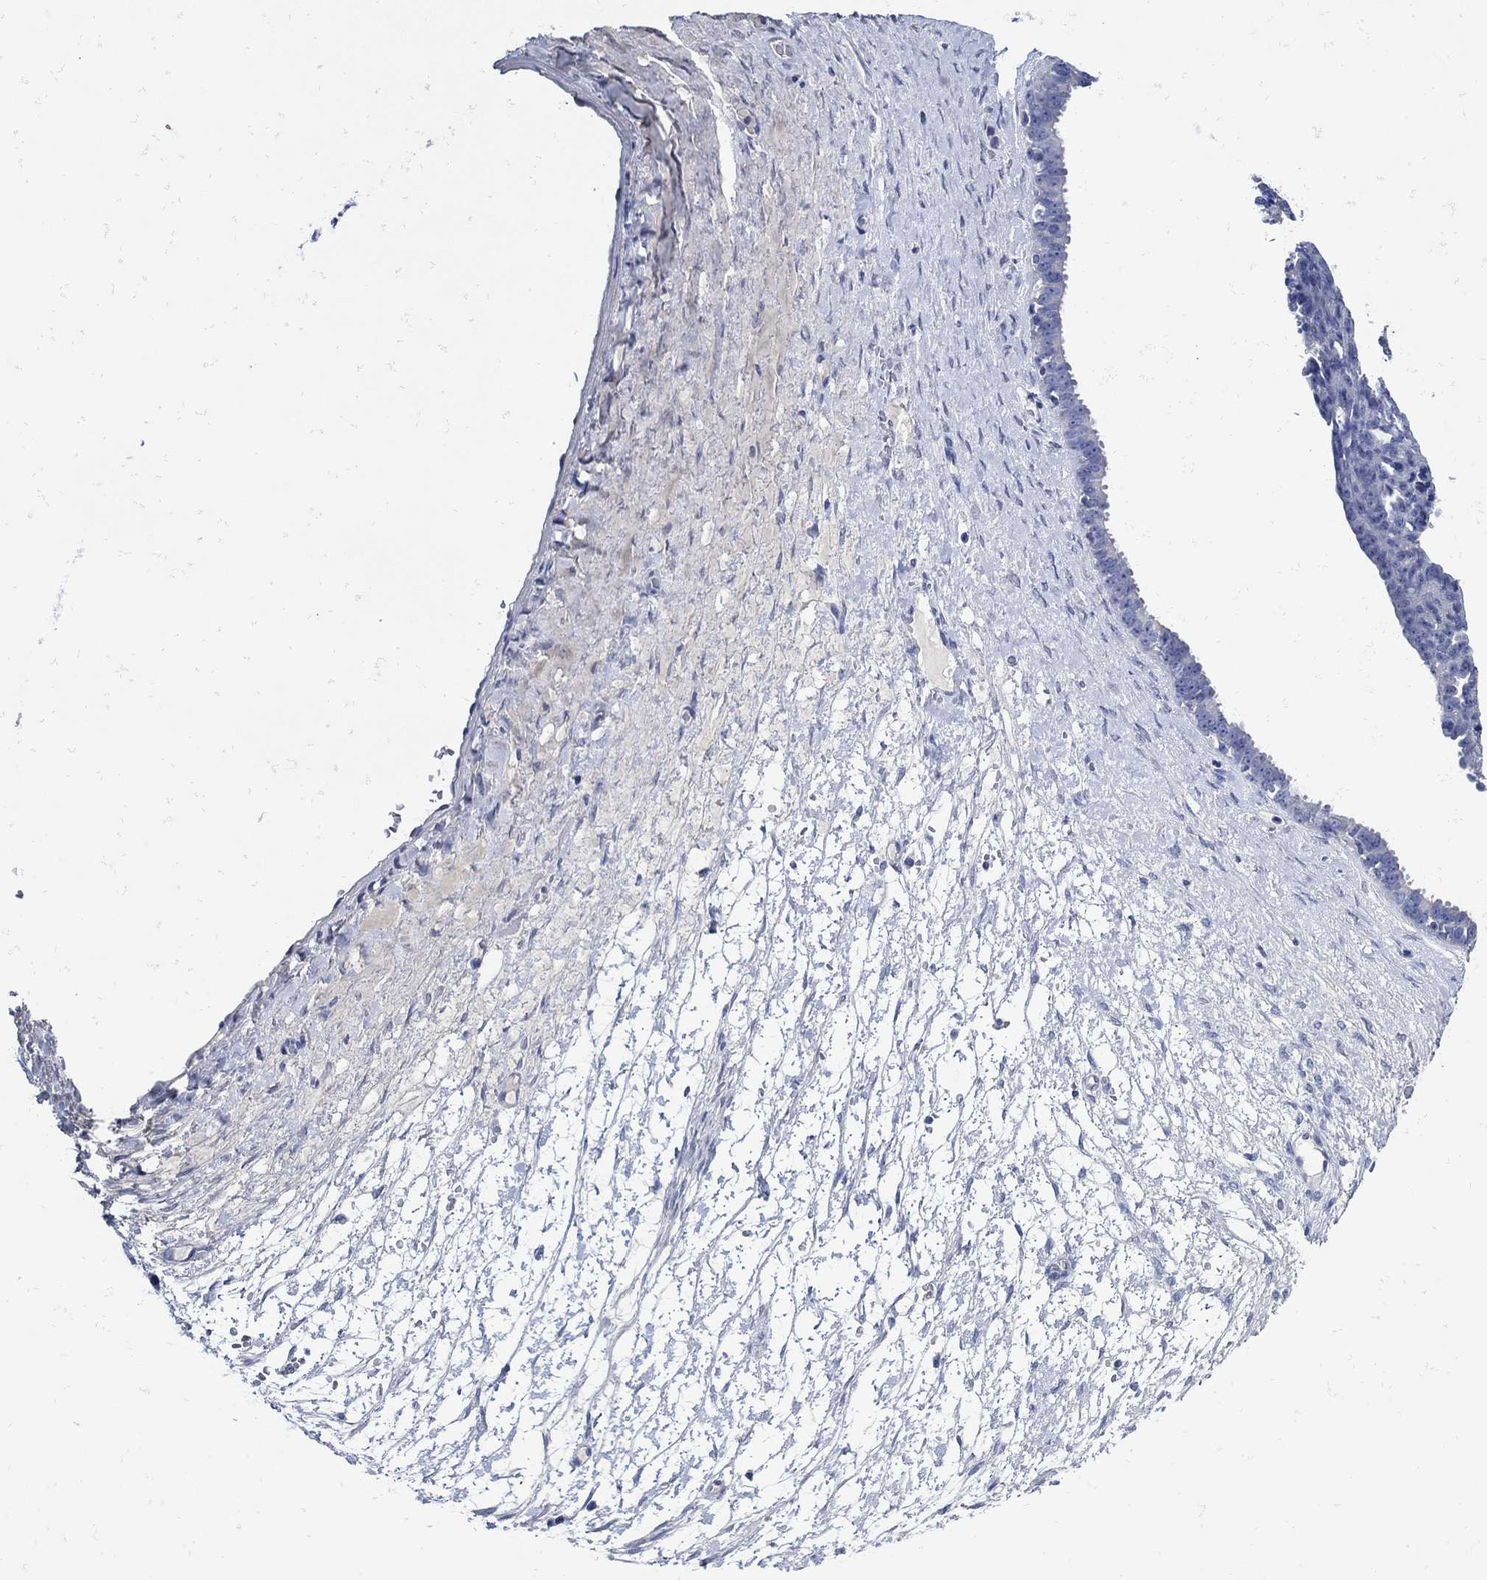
{"staining": {"intensity": "negative", "quantity": "none", "location": "none"}, "tissue": "ovarian cancer", "cell_type": "Tumor cells", "image_type": "cancer", "snomed": [{"axis": "morphology", "description": "Cystadenocarcinoma, serous, NOS"}, {"axis": "topography", "description": "Ovary"}], "caption": "This is an IHC micrograph of ovarian serous cystadenocarcinoma. There is no positivity in tumor cells.", "gene": "NOS1", "patient": {"sex": "female", "age": 71}}